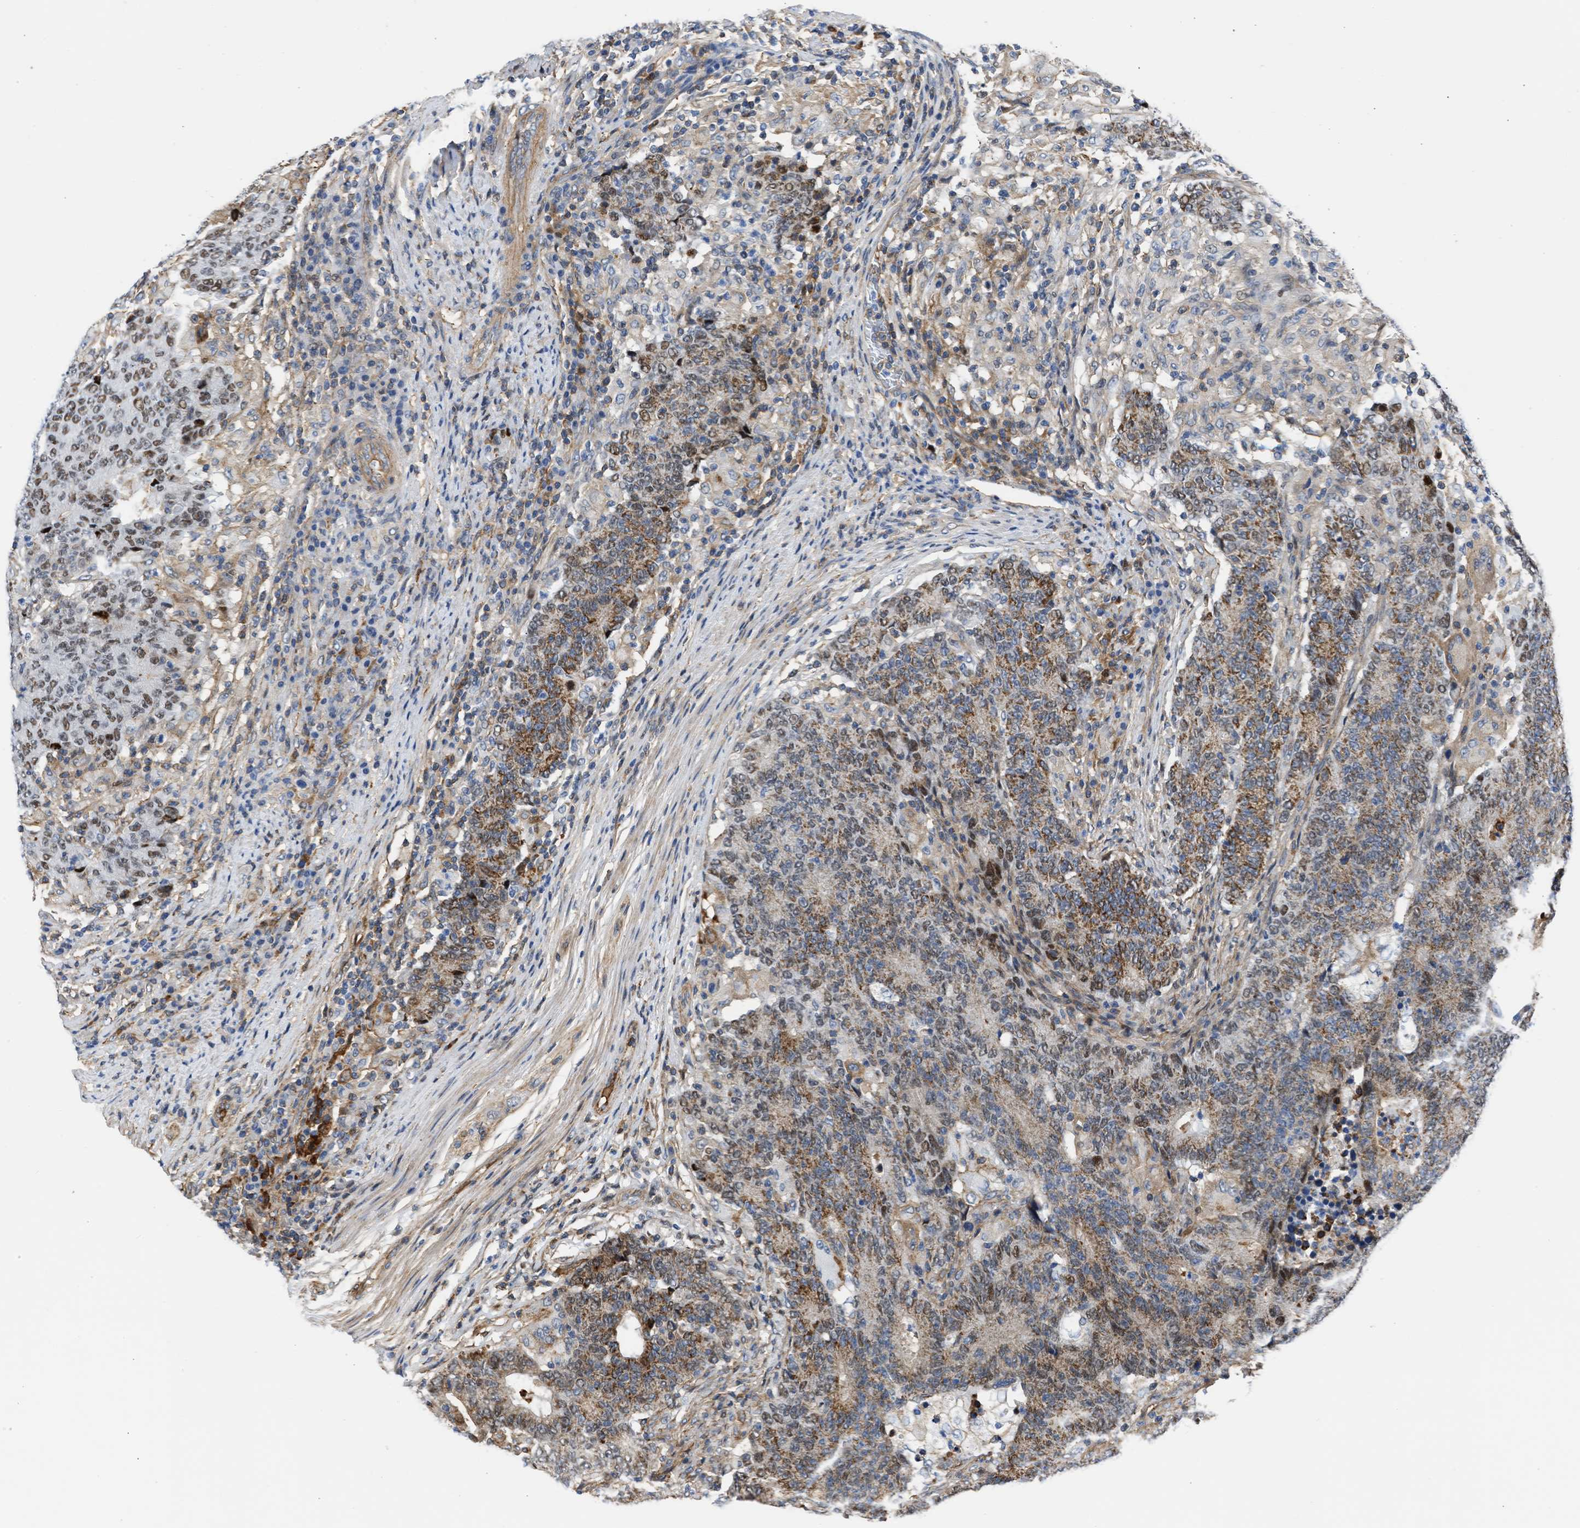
{"staining": {"intensity": "moderate", "quantity": "25%-75%", "location": "cytoplasmic/membranous,nuclear"}, "tissue": "colorectal cancer", "cell_type": "Tumor cells", "image_type": "cancer", "snomed": [{"axis": "morphology", "description": "Normal tissue, NOS"}, {"axis": "morphology", "description": "Adenocarcinoma, NOS"}, {"axis": "topography", "description": "Colon"}], "caption": "A high-resolution image shows immunohistochemistry staining of colorectal cancer, which reveals moderate cytoplasmic/membranous and nuclear positivity in about 25%-75% of tumor cells.", "gene": "MAS1L", "patient": {"sex": "female", "age": 75}}